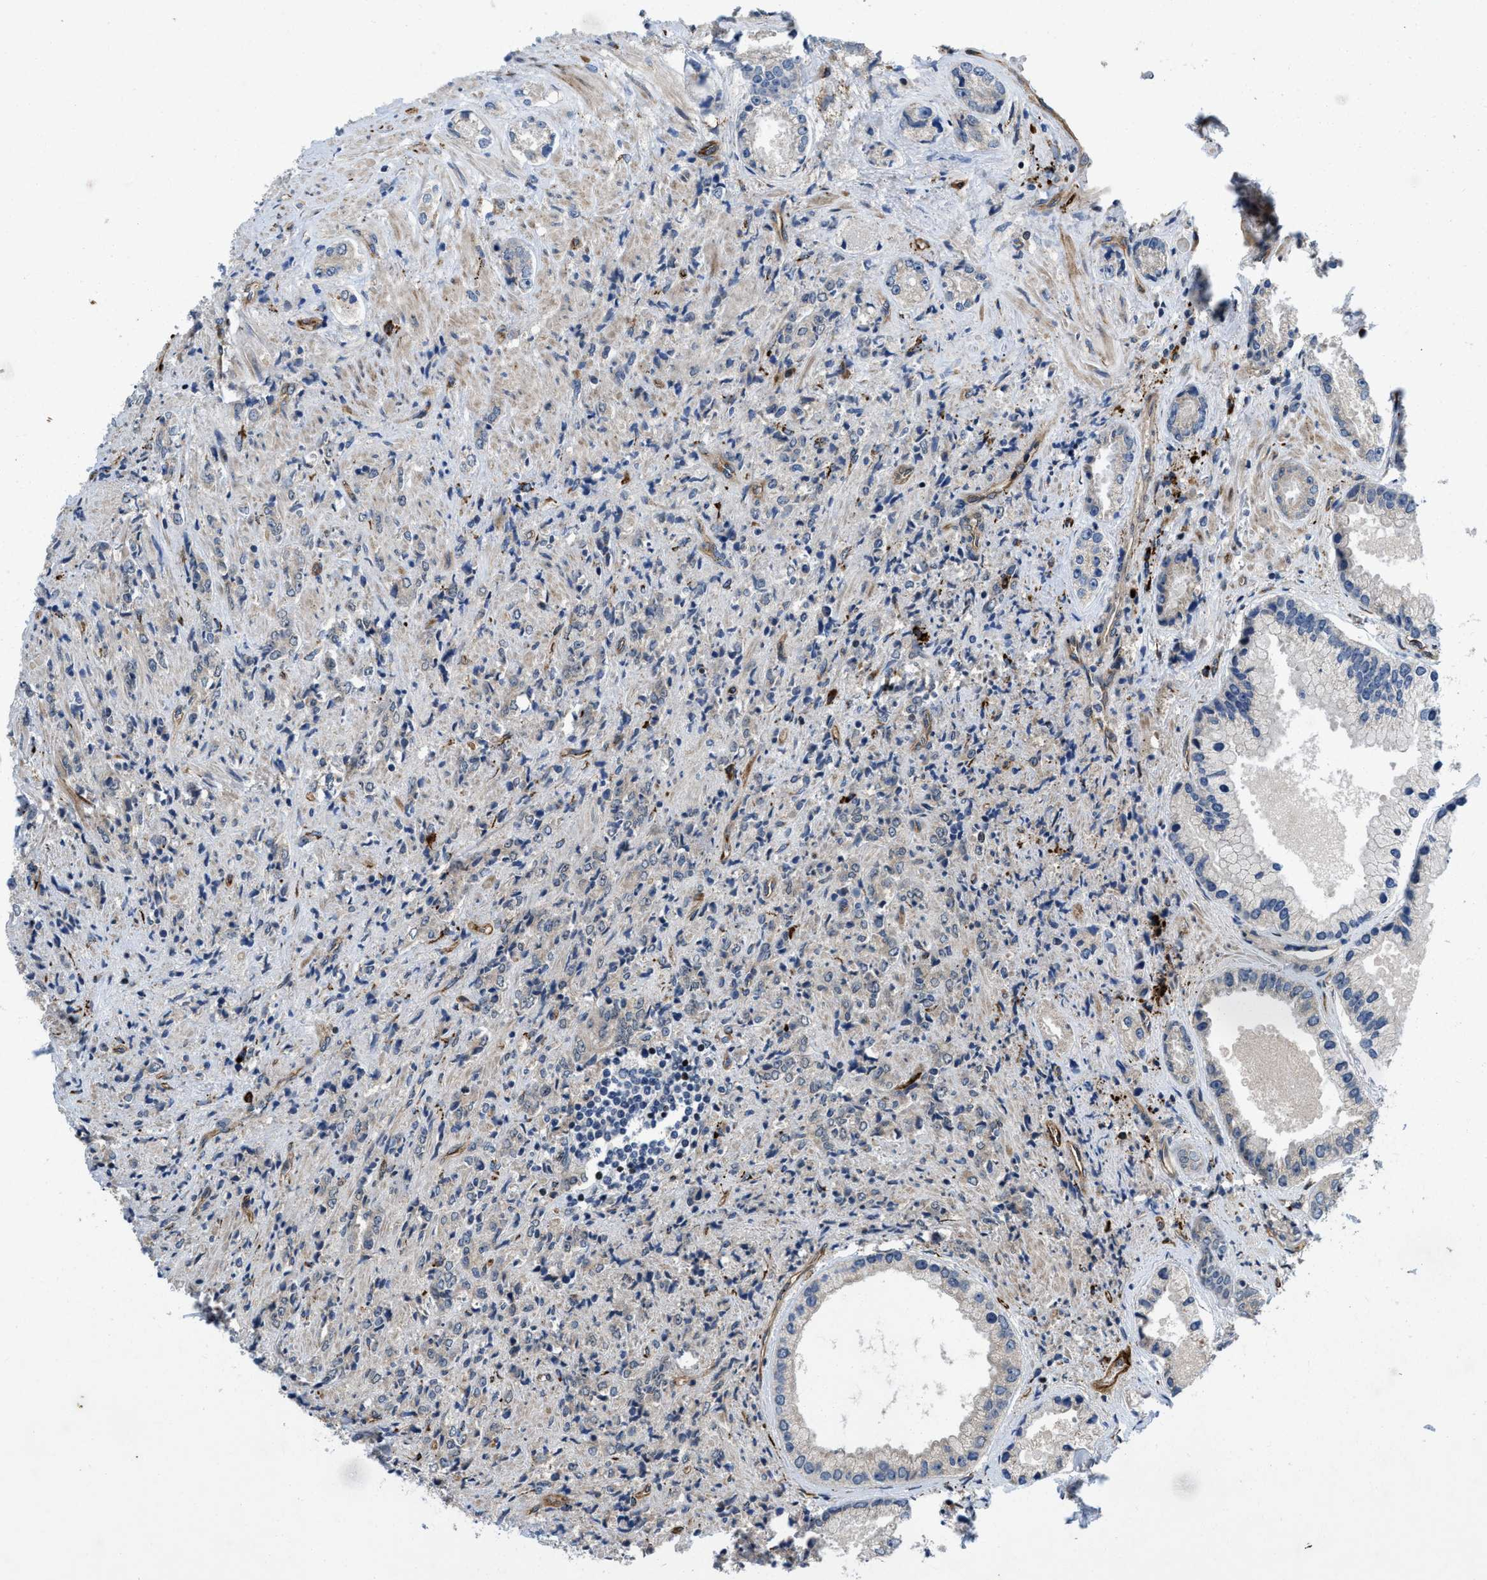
{"staining": {"intensity": "negative", "quantity": "none", "location": "none"}, "tissue": "prostate cancer", "cell_type": "Tumor cells", "image_type": "cancer", "snomed": [{"axis": "morphology", "description": "Adenocarcinoma, High grade"}, {"axis": "topography", "description": "Prostate"}], "caption": "High magnification brightfield microscopy of prostate high-grade adenocarcinoma stained with DAB (brown) and counterstained with hematoxylin (blue): tumor cells show no significant staining.", "gene": "HSPA12B", "patient": {"sex": "male", "age": 61}}